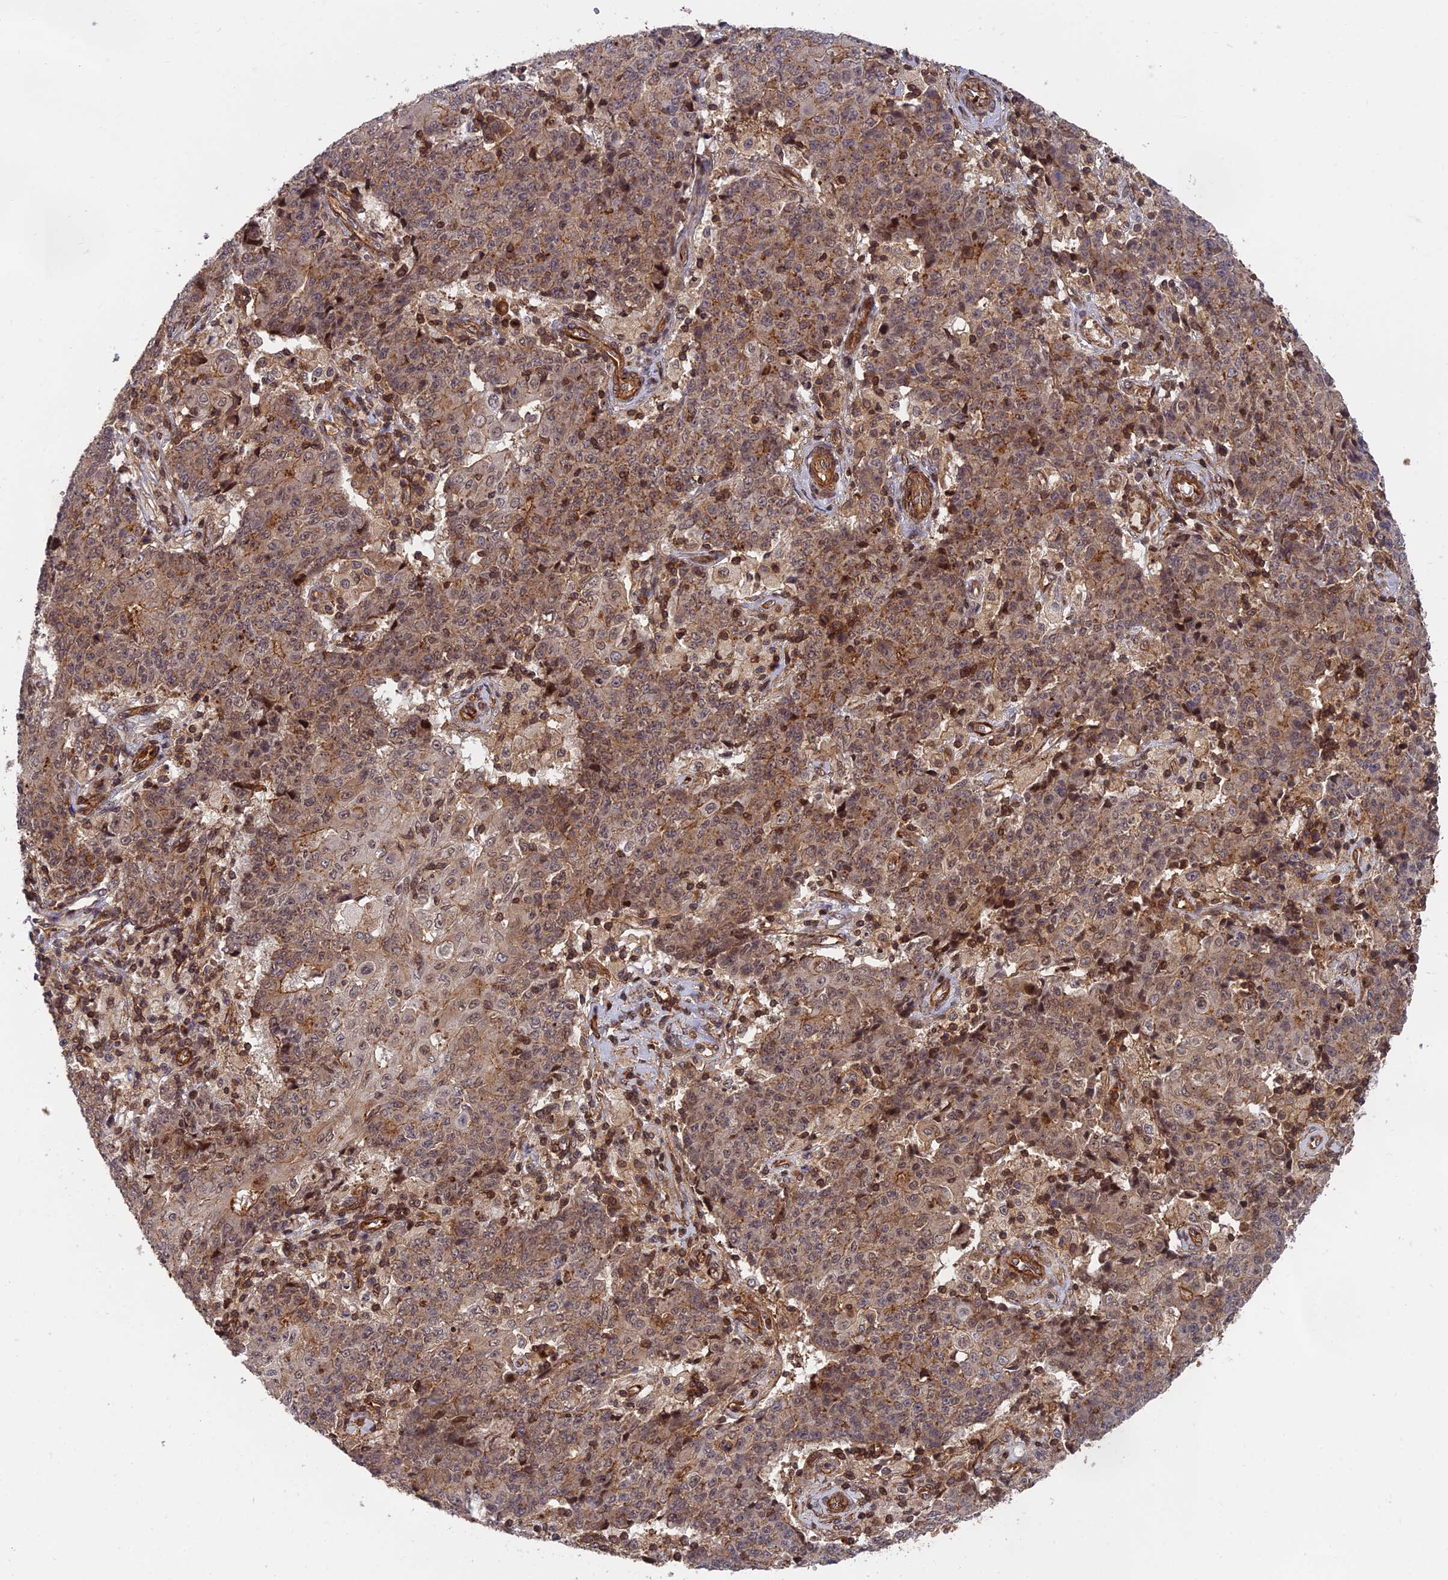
{"staining": {"intensity": "weak", "quantity": "25%-75%", "location": "cytoplasmic/membranous"}, "tissue": "ovarian cancer", "cell_type": "Tumor cells", "image_type": "cancer", "snomed": [{"axis": "morphology", "description": "Carcinoma, endometroid"}, {"axis": "topography", "description": "Ovary"}], "caption": "Tumor cells exhibit low levels of weak cytoplasmic/membranous positivity in approximately 25%-75% of cells in ovarian cancer (endometroid carcinoma).", "gene": "OSBPL1A", "patient": {"sex": "female", "age": 42}}